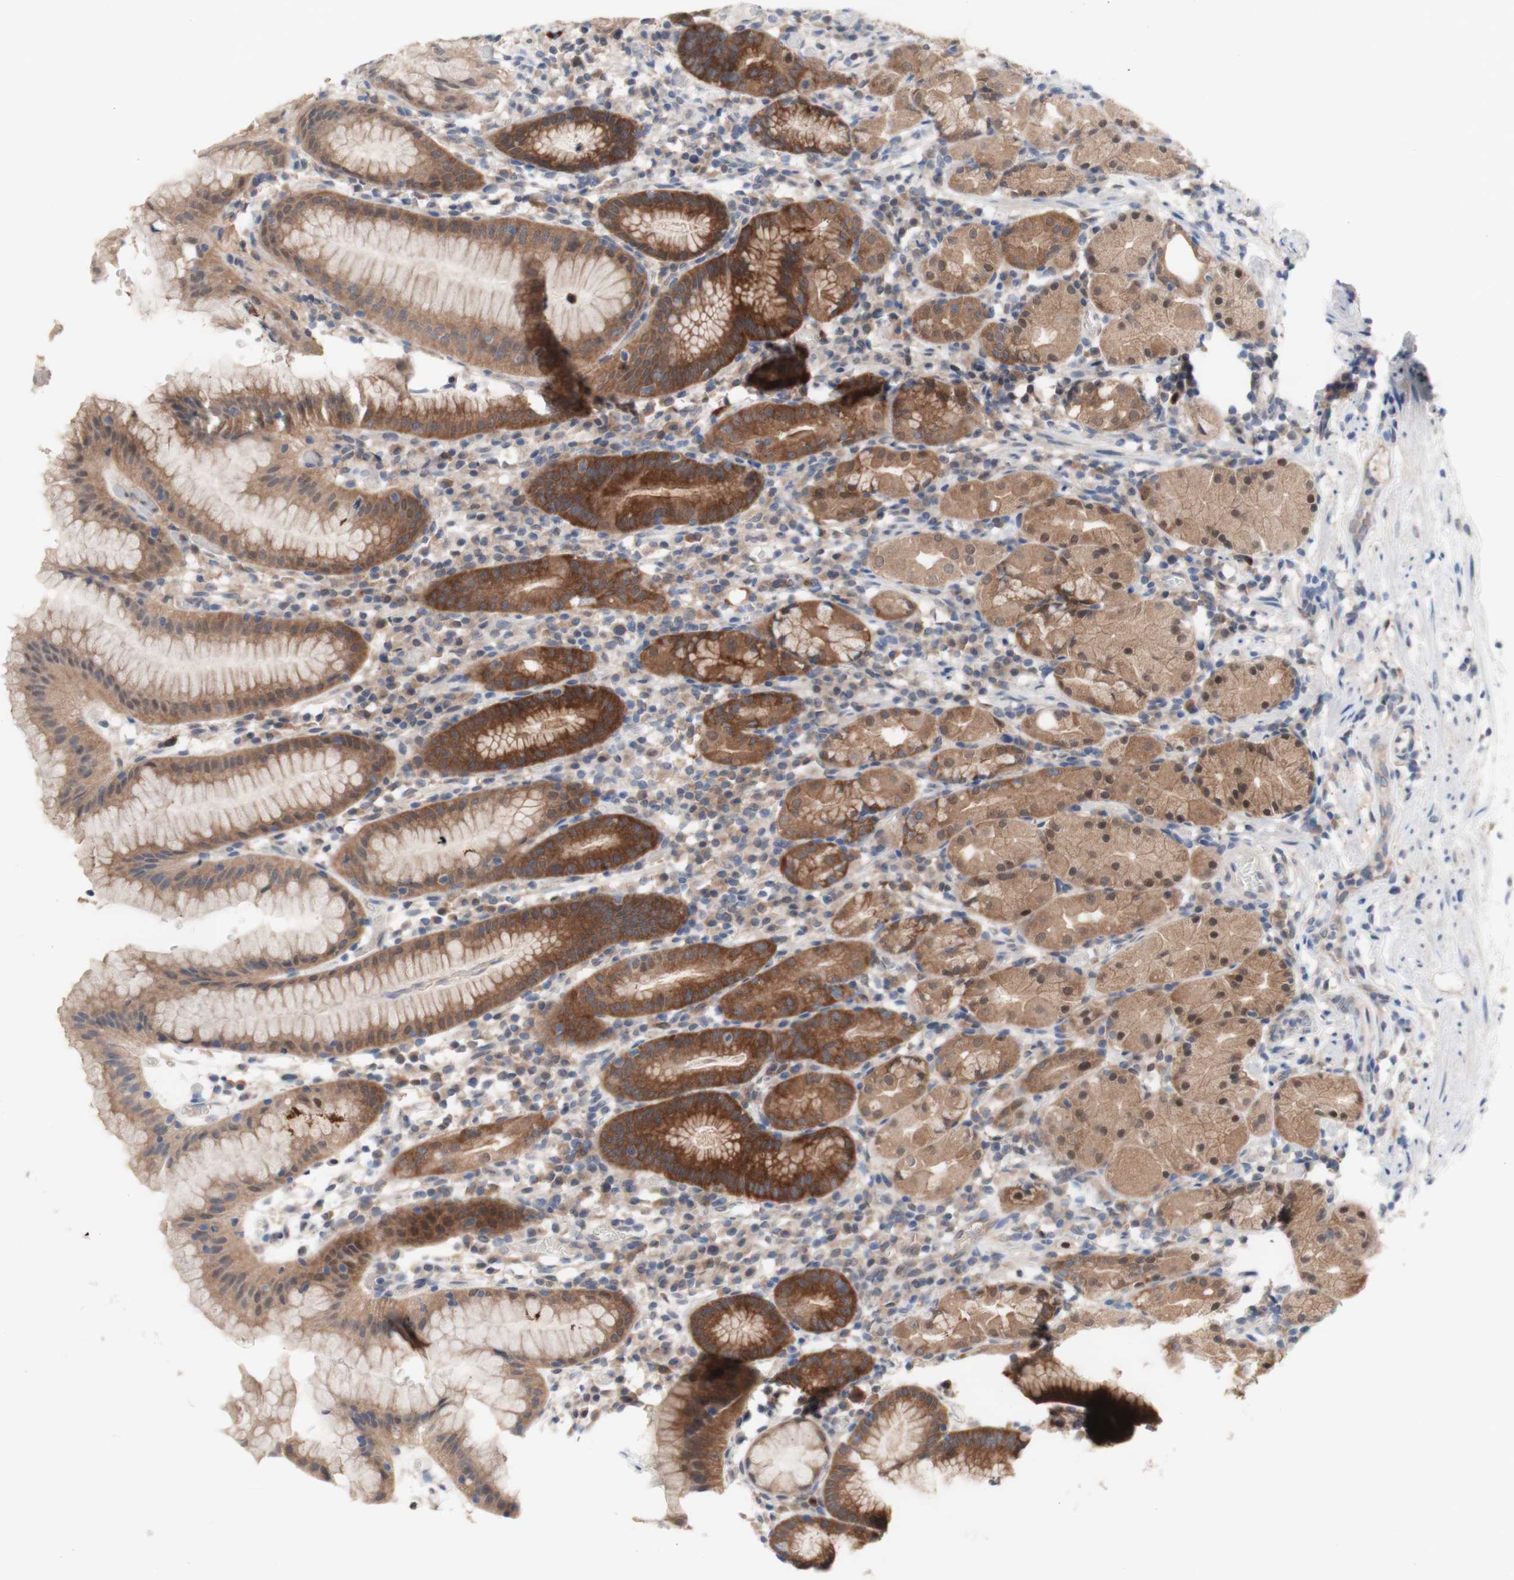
{"staining": {"intensity": "moderate", "quantity": ">75%", "location": "cytoplasmic/membranous,nuclear"}, "tissue": "stomach", "cell_type": "Glandular cells", "image_type": "normal", "snomed": [{"axis": "morphology", "description": "Normal tissue, NOS"}, {"axis": "topography", "description": "Stomach"}, {"axis": "topography", "description": "Stomach, lower"}], "caption": "IHC histopathology image of normal human stomach stained for a protein (brown), which displays medium levels of moderate cytoplasmic/membranous,nuclear positivity in approximately >75% of glandular cells.", "gene": "PRMT5", "patient": {"sex": "female", "age": 75}}